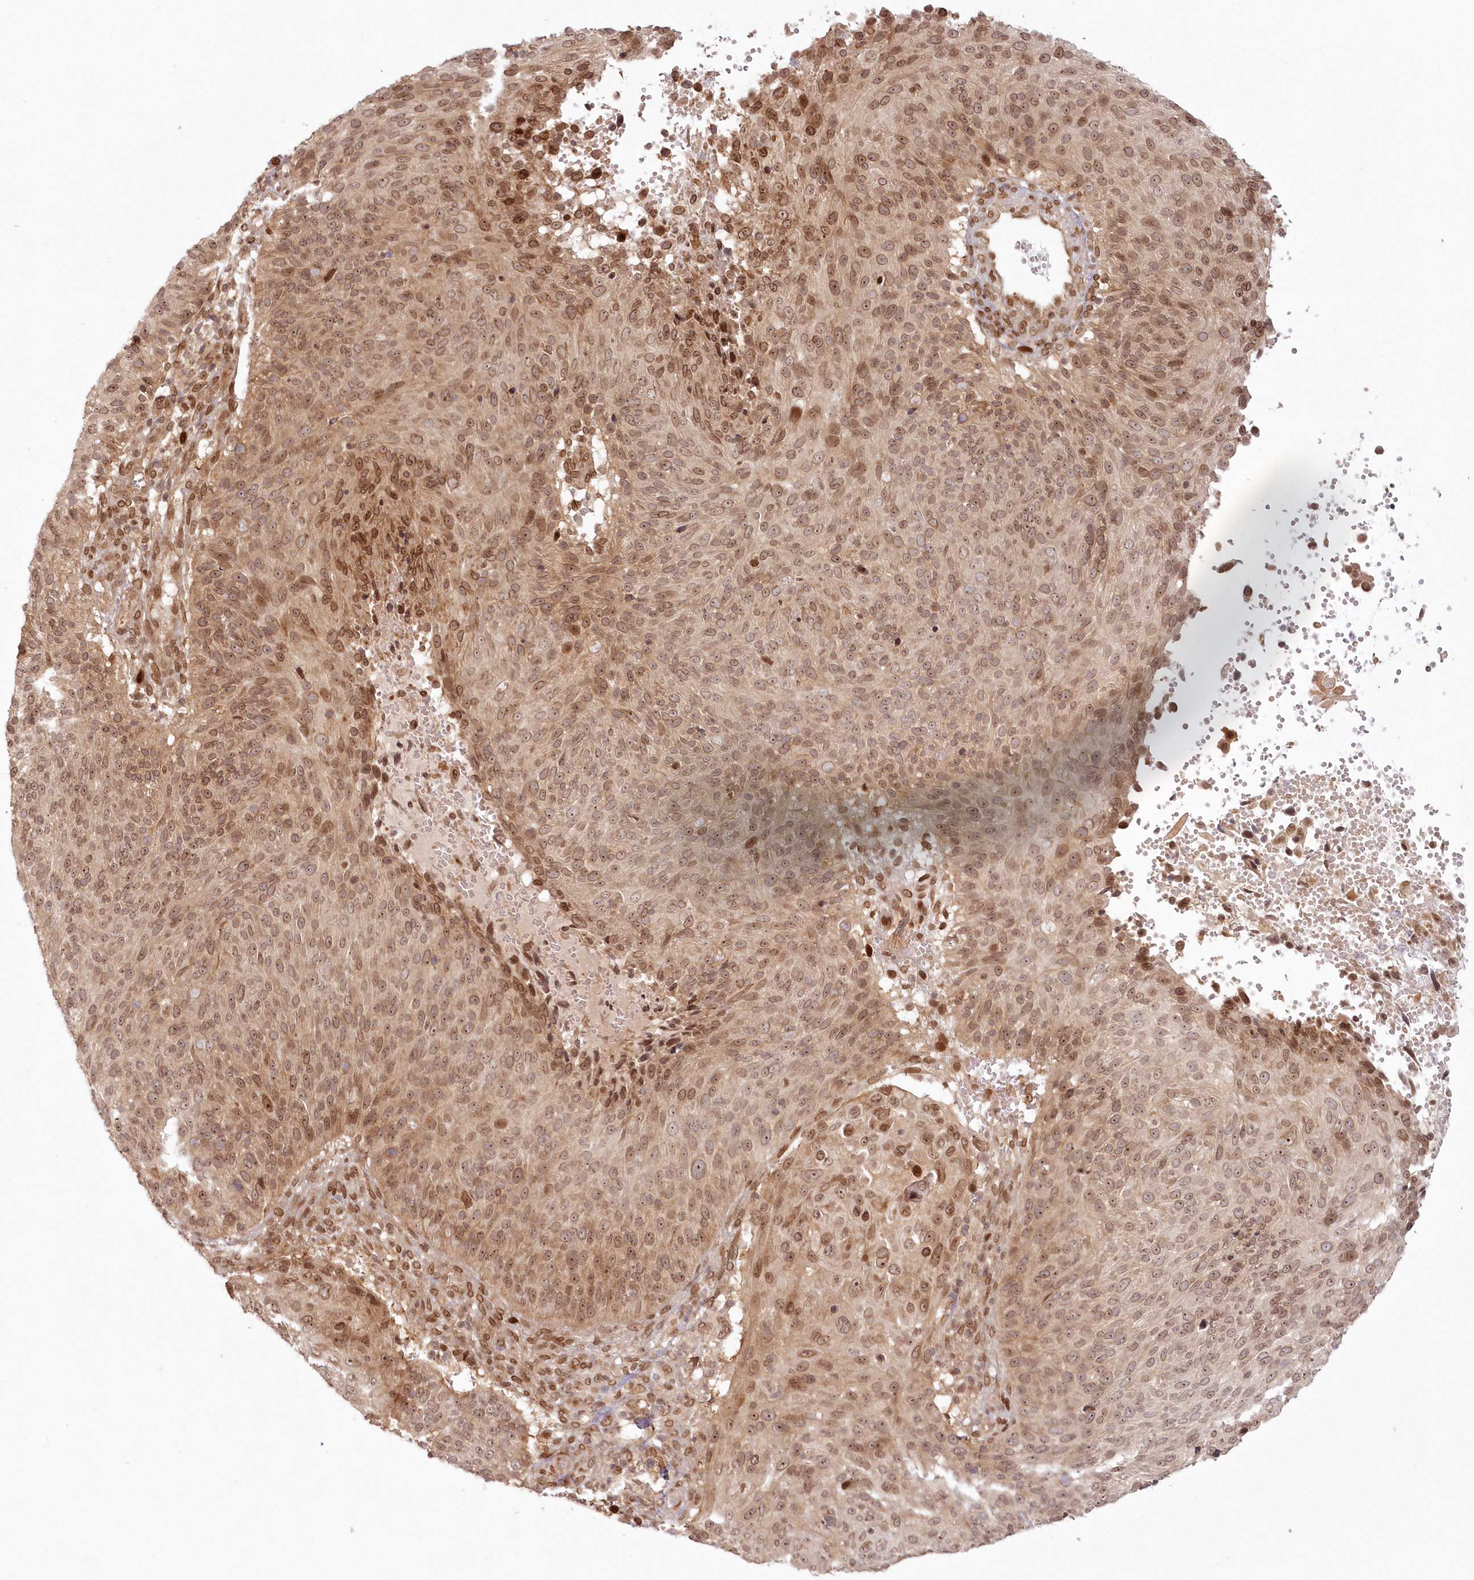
{"staining": {"intensity": "moderate", "quantity": ">75%", "location": "cytoplasmic/membranous,nuclear"}, "tissue": "cervical cancer", "cell_type": "Tumor cells", "image_type": "cancer", "snomed": [{"axis": "morphology", "description": "Squamous cell carcinoma, NOS"}, {"axis": "topography", "description": "Cervix"}], "caption": "Moderate cytoplasmic/membranous and nuclear staining for a protein is appreciated in about >75% of tumor cells of cervical cancer using IHC.", "gene": "TOGARAM2", "patient": {"sex": "female", "age": 74}}